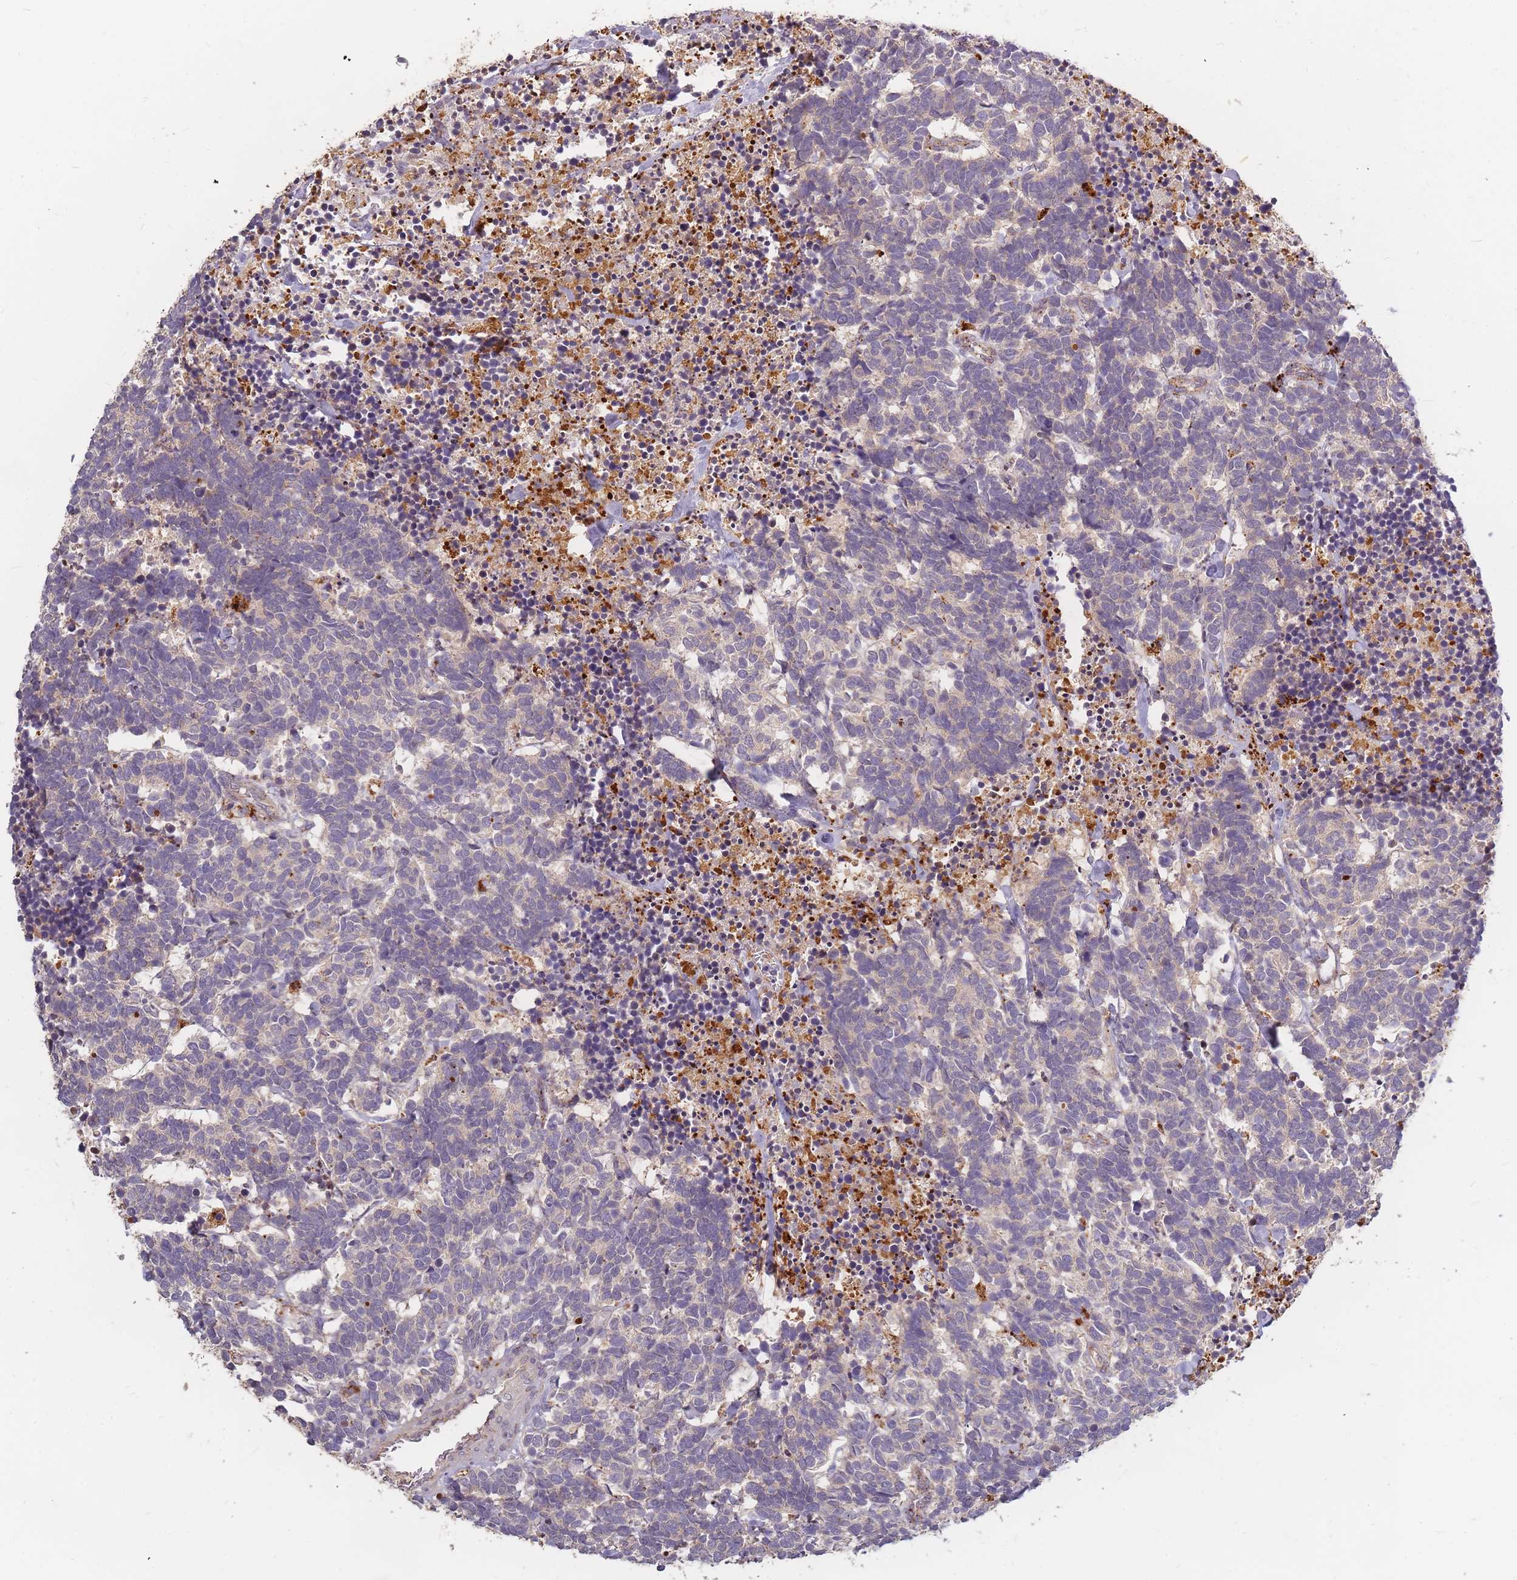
{"staining": {"intensity": "negative", "quantity": "none", "location": "none"}, "tissue": "carcinoid", "cell_type": "Tumor cells", "image_type": "cancer", "snomed": [{"axis": "morphology", "description": "Carcinoma, NOS"}, {"axis": "morphology", "description": "Carcinoid, malignant, NOS"}, {"axis": "topography", "description": "Urinary bladder"}], "caption": "Immunohistochemistry (IHC) image of neoplastic tissue: human carcinoma stained with DAB demonstrates no significant protein staining in tumor cells.", "gene": "ATG5", "patient": {"sex": "male", "age": 57}}